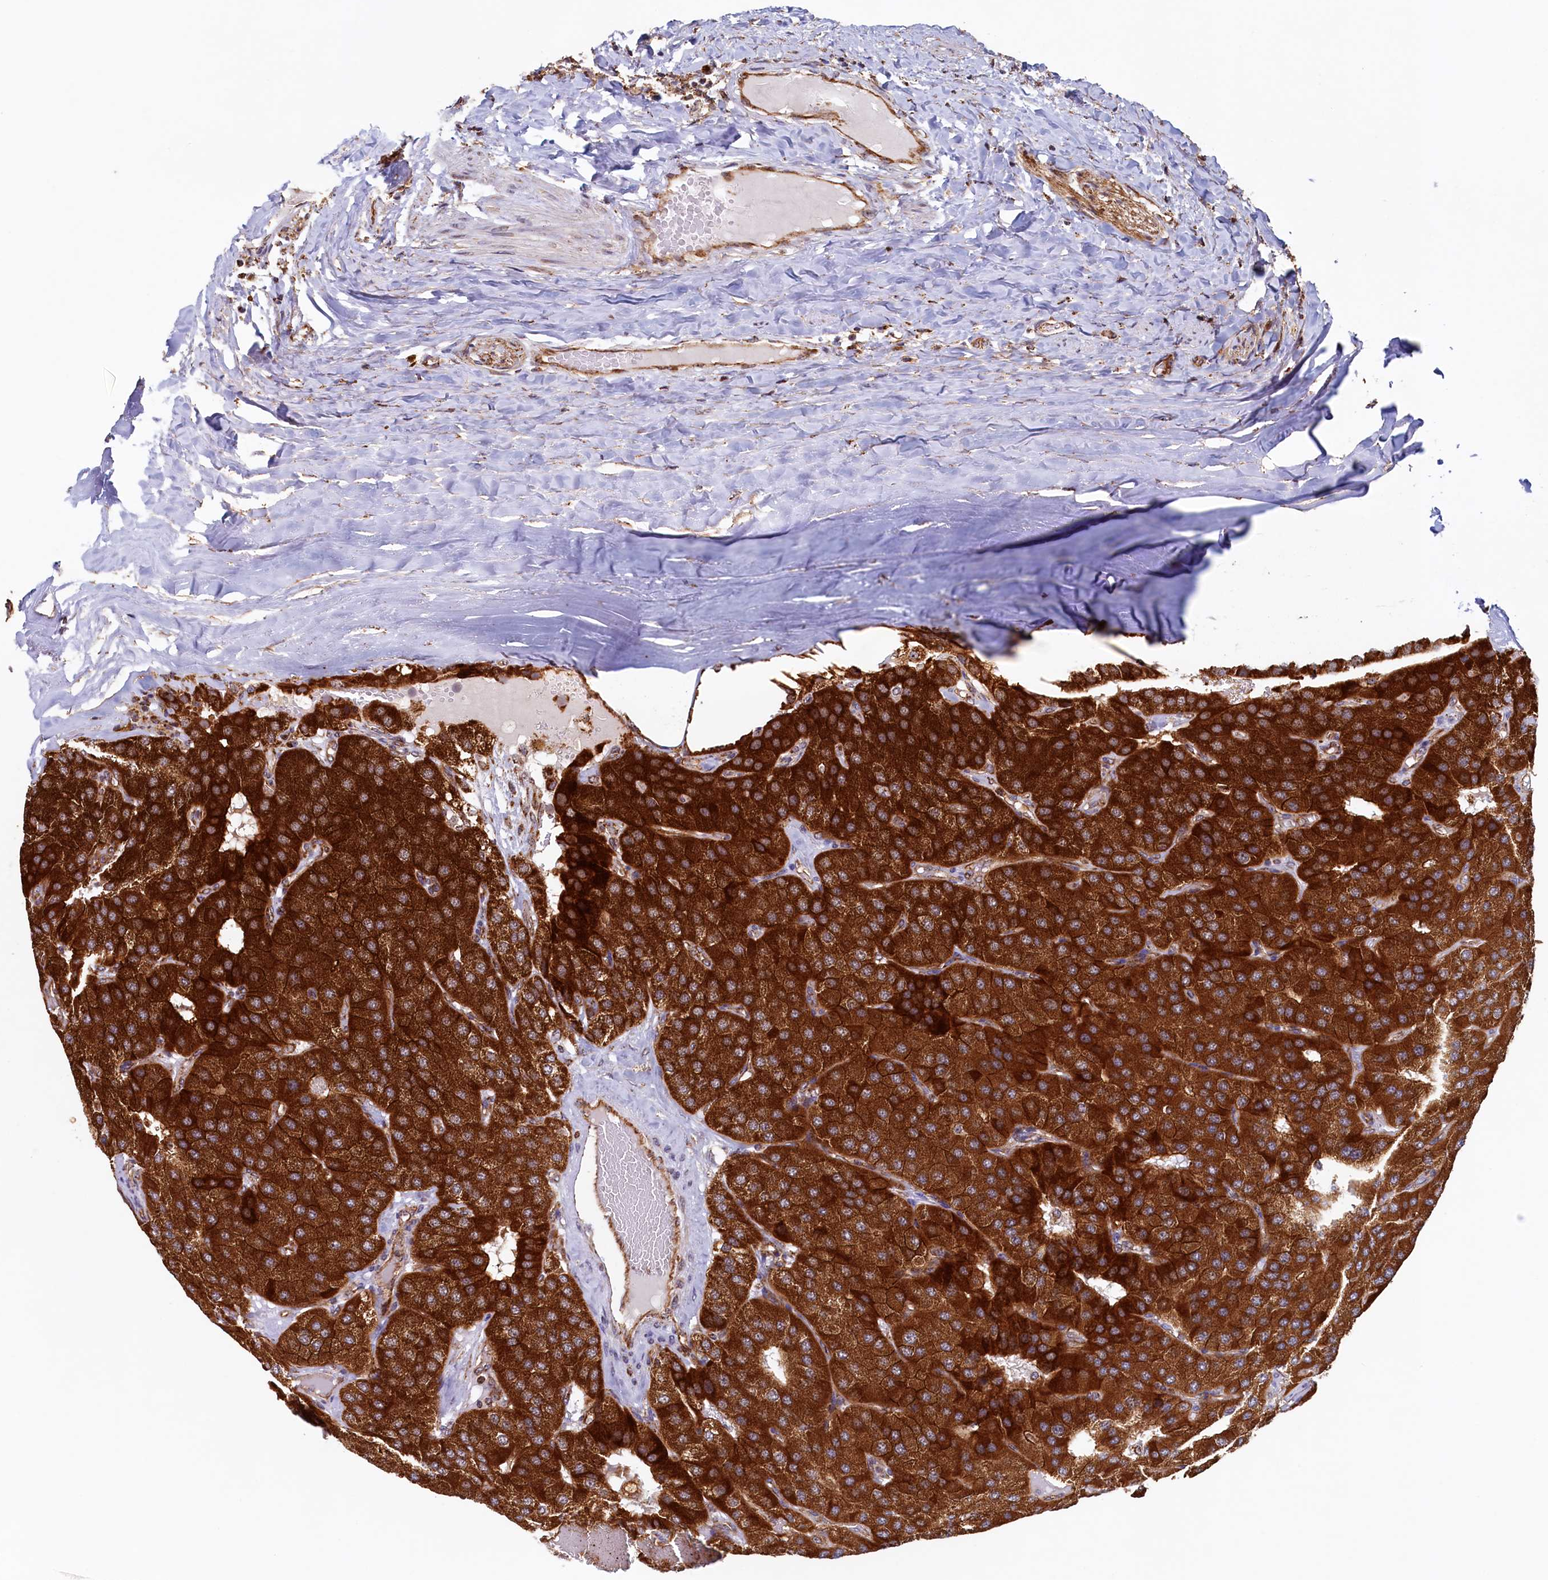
{"staining": {"intensity": "strong", "quantity": ">75%", "location": "cytoplasmic/membranous"}, "tissue": "parathyroid gland", "cell_type": "Glandular cells", "image_type": "normal", "snomed": [{"axis": "morphology", "description": "Normal tissue, NOS"}, {"axis": "morphology", "description": "Adenoma, NOS"}, {"axis": "topography", "description": "Parathyroid gland"}], "caption": "This micrograph displays immunohistochemistry (IHC) staining of unremarkable parathyroid gland, with high strong cytoplasmic/membranous staining in approximately >75% of glandular cells.", "gene": "UBE3B", "patient": {"sex": "female", "age": 86}}